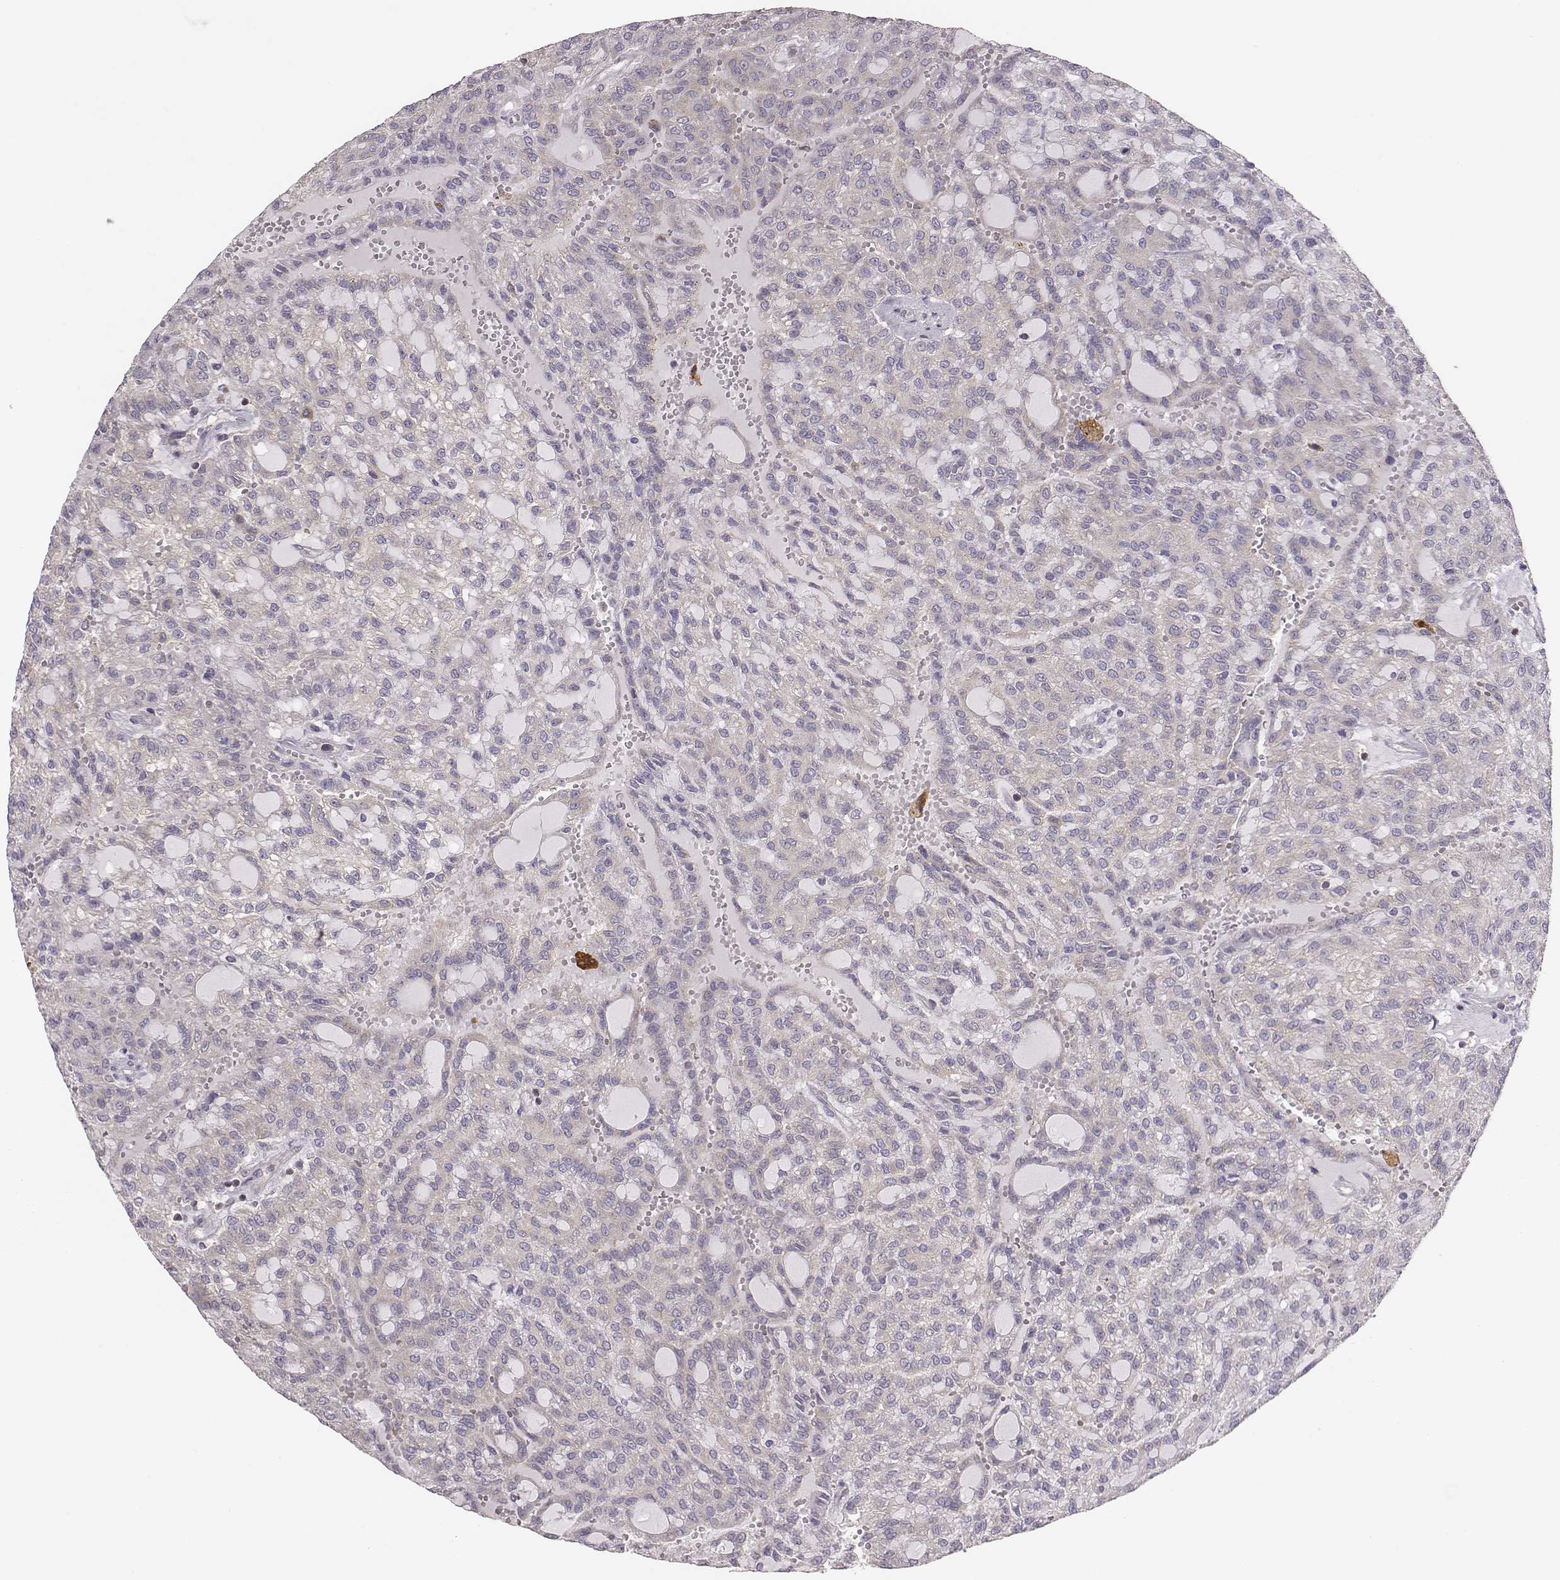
{"staining": {"intensity": "negative", "quantity": "none", "location": "none"}, "tissue": "renal cancer", "cell_type": "Tumor cells", "image_type": "cancer", "snomed": [{"axis": "morphology", "description": "Adenocarcinoma, NOS"}, {"axis": "topography", "description": "Kidney"}], "caption": "The image demonstrates no staining of tumor cells in renal adenocarcinoma.", "gene": "CAD", "patient": {"sex": "male", "age": 63}}